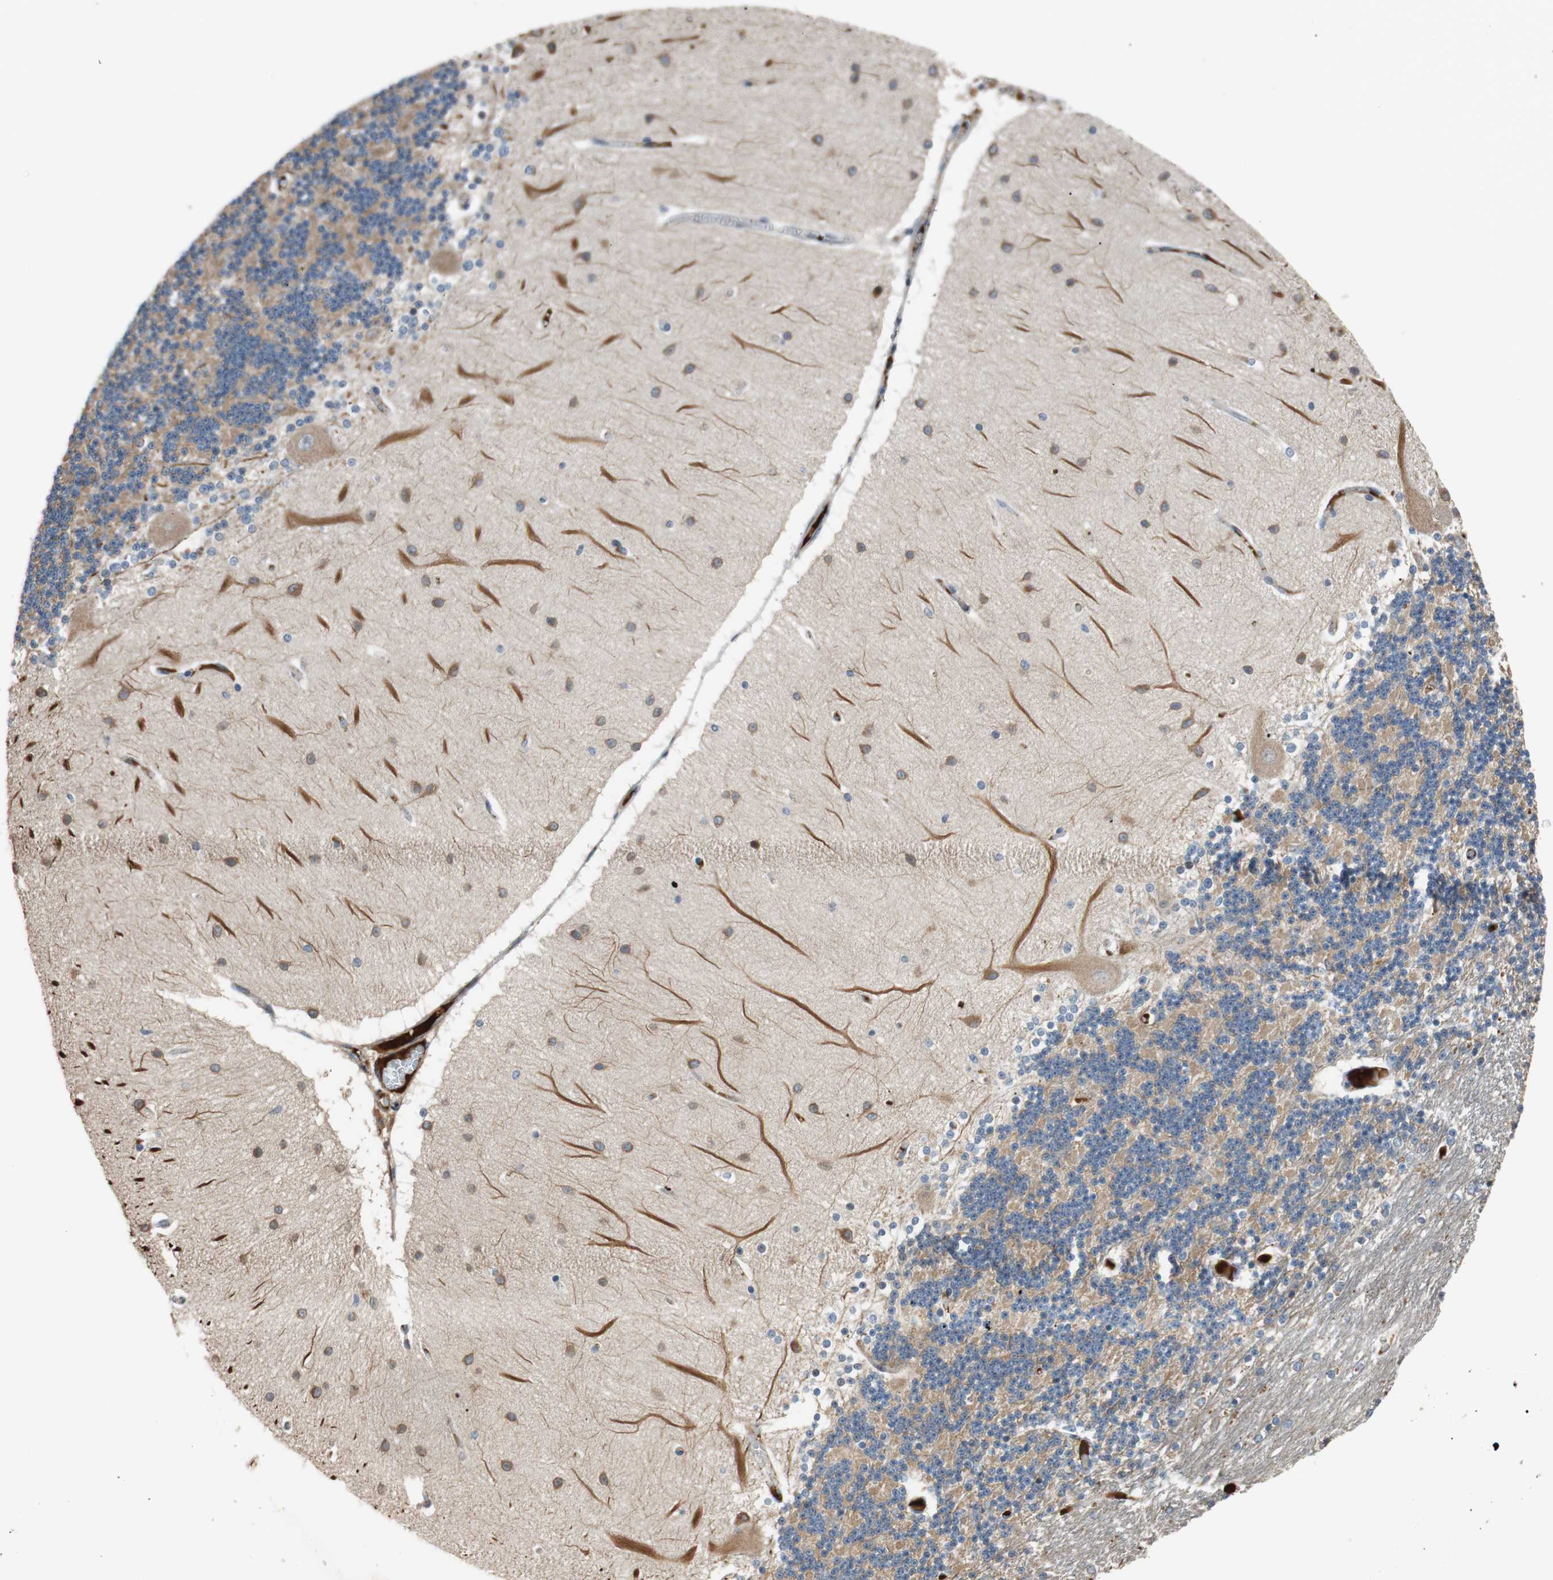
{"staining": {"intensity": "negative", "quantity": "none", "location": "none"}, "tissue": "cerebellum", "cell_type": "Cells in granular layer", "image_type": "normal", "snomed": [{"axis": "morphology", "description": "Normal tissue, NOS"}, {"axis": "topography", "description": "Cerebellum"}], "caption": "DAB immunohistochemical staining of benign human cerebellum displays no significant positivity in cells in granular layer. (Stains: DAB IHC with hematoxylin counter stain, Microscopy: brightfield microscopy at high magnification).", "gene": "C4A", "patient": {"sex": "female", "age": 54}}